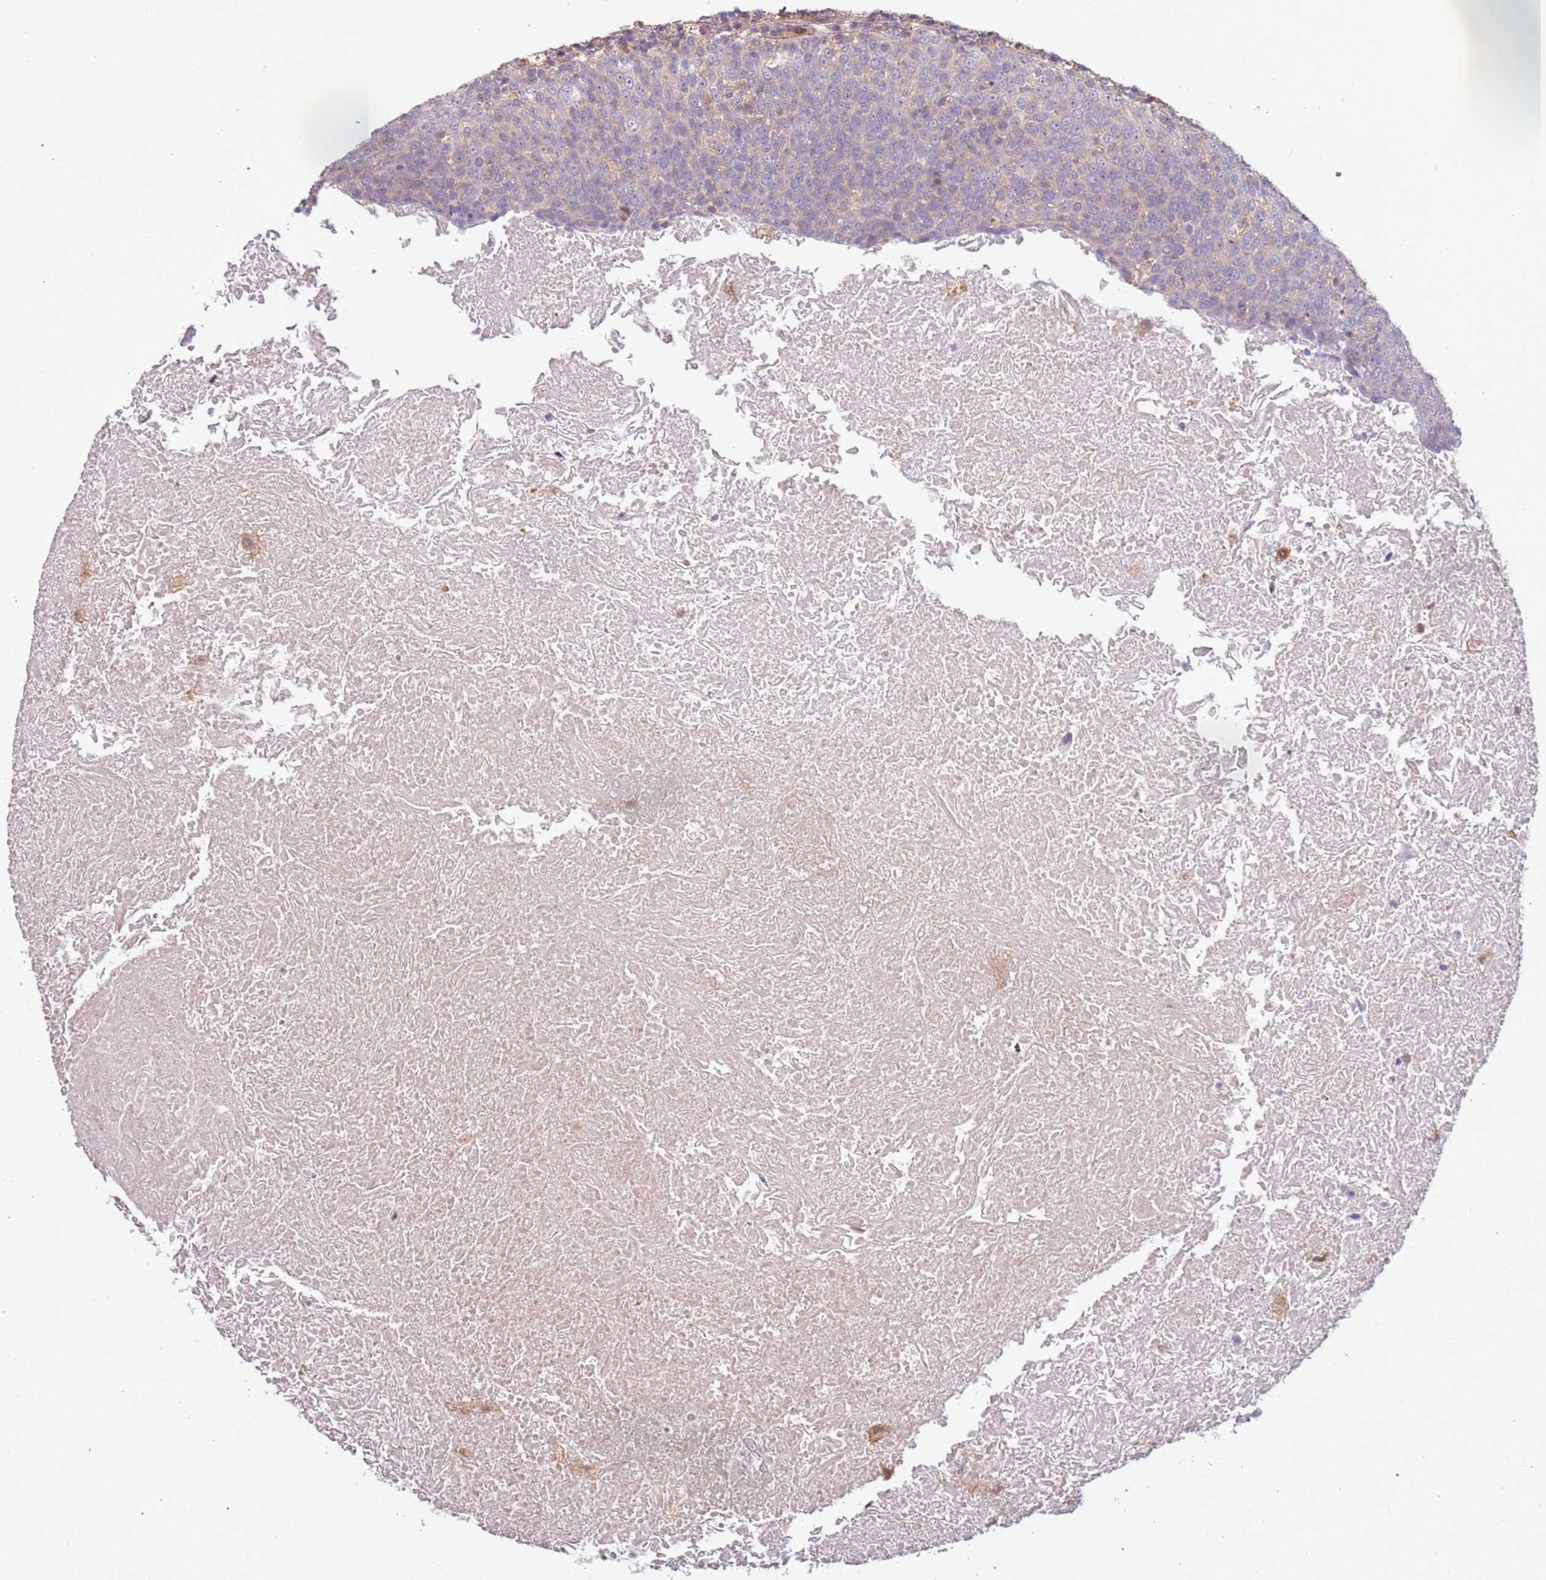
{"staining": {"intensity": "negative", "quantity": "none", "location": "none"}, "tissue": "head and neck cancer", "cell_type": "Tumor cells", "image_type": "cancer", "snomed": [{"axis": "morphology", "description": "Squamous cell carcinoma, NOS"}, {"axis": "morphology", "description": "Squamous cell carcinoma, metastatic, NOS"}, {"axis": "topography", "description": "Lymph node"}, {"axis": "topography", "description": "Head-Neck"}], "caption": "This photomicrograph is of head and neck cancer stained with IHC to label a protein in brown with the nuclei are counter-stained blue. There is no positivity in tumor cells.", "gene": "GSTO2", "patient": {"sex": "male", "age": 62}}